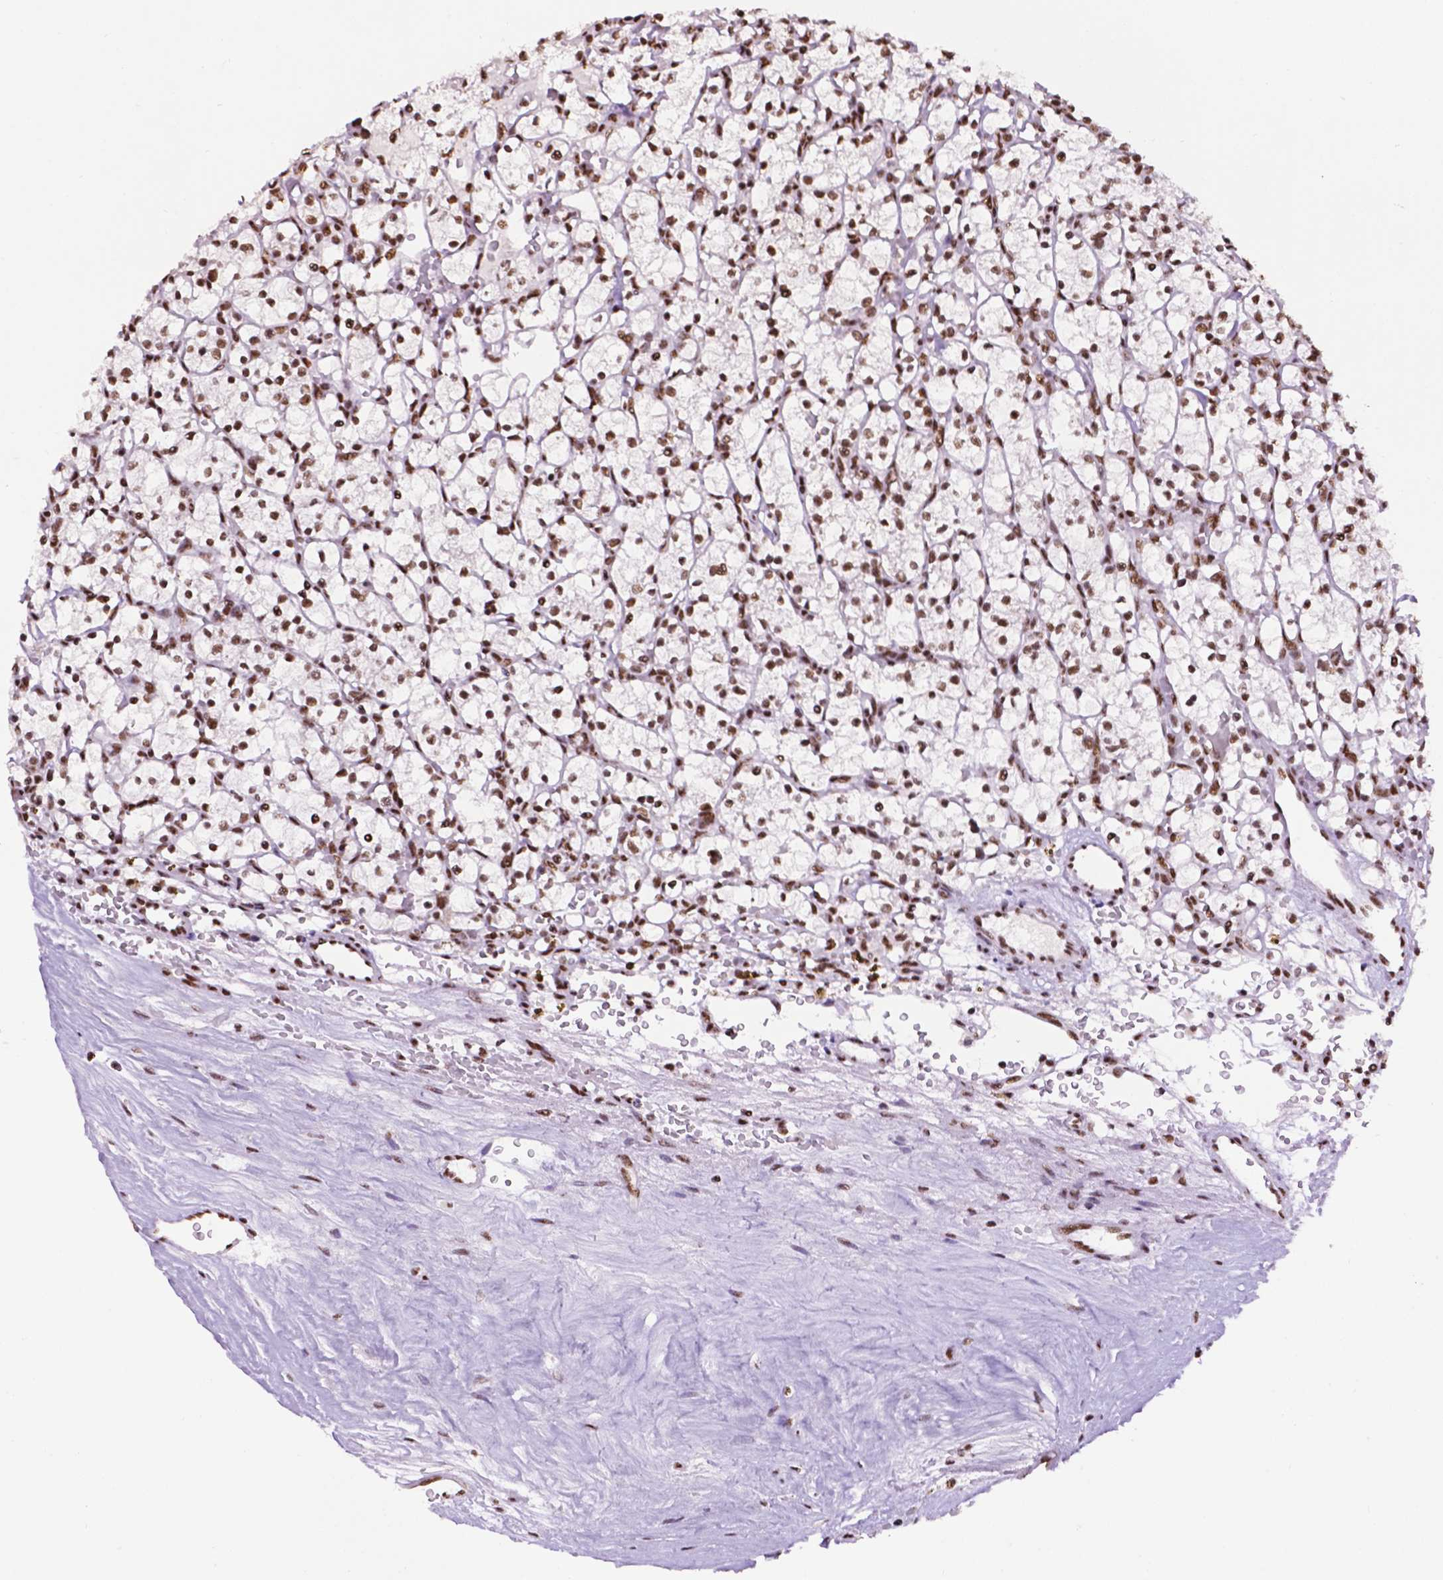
{"staining": {"intensity": "moderate", "quantity": ">75%", "location": "nuclear"}, "tissue": "renal cancer", "cell_type": "Tumor cells", "image_type": "cancer", "snomed": [{"axis": "morphology", "description": "Adenocarcinoma, NOS"}, {"axis": "topography", "description": "Kidney"}], "caption": "This image exhibits immunohistochemistry (IHC) staining of renal cancer (adenocarcinoma), with medium moderate nuclear expression in about >75% of tumor cells.", "gene": "CCAR2", "patient": {"sex": "female", "age": 64}}